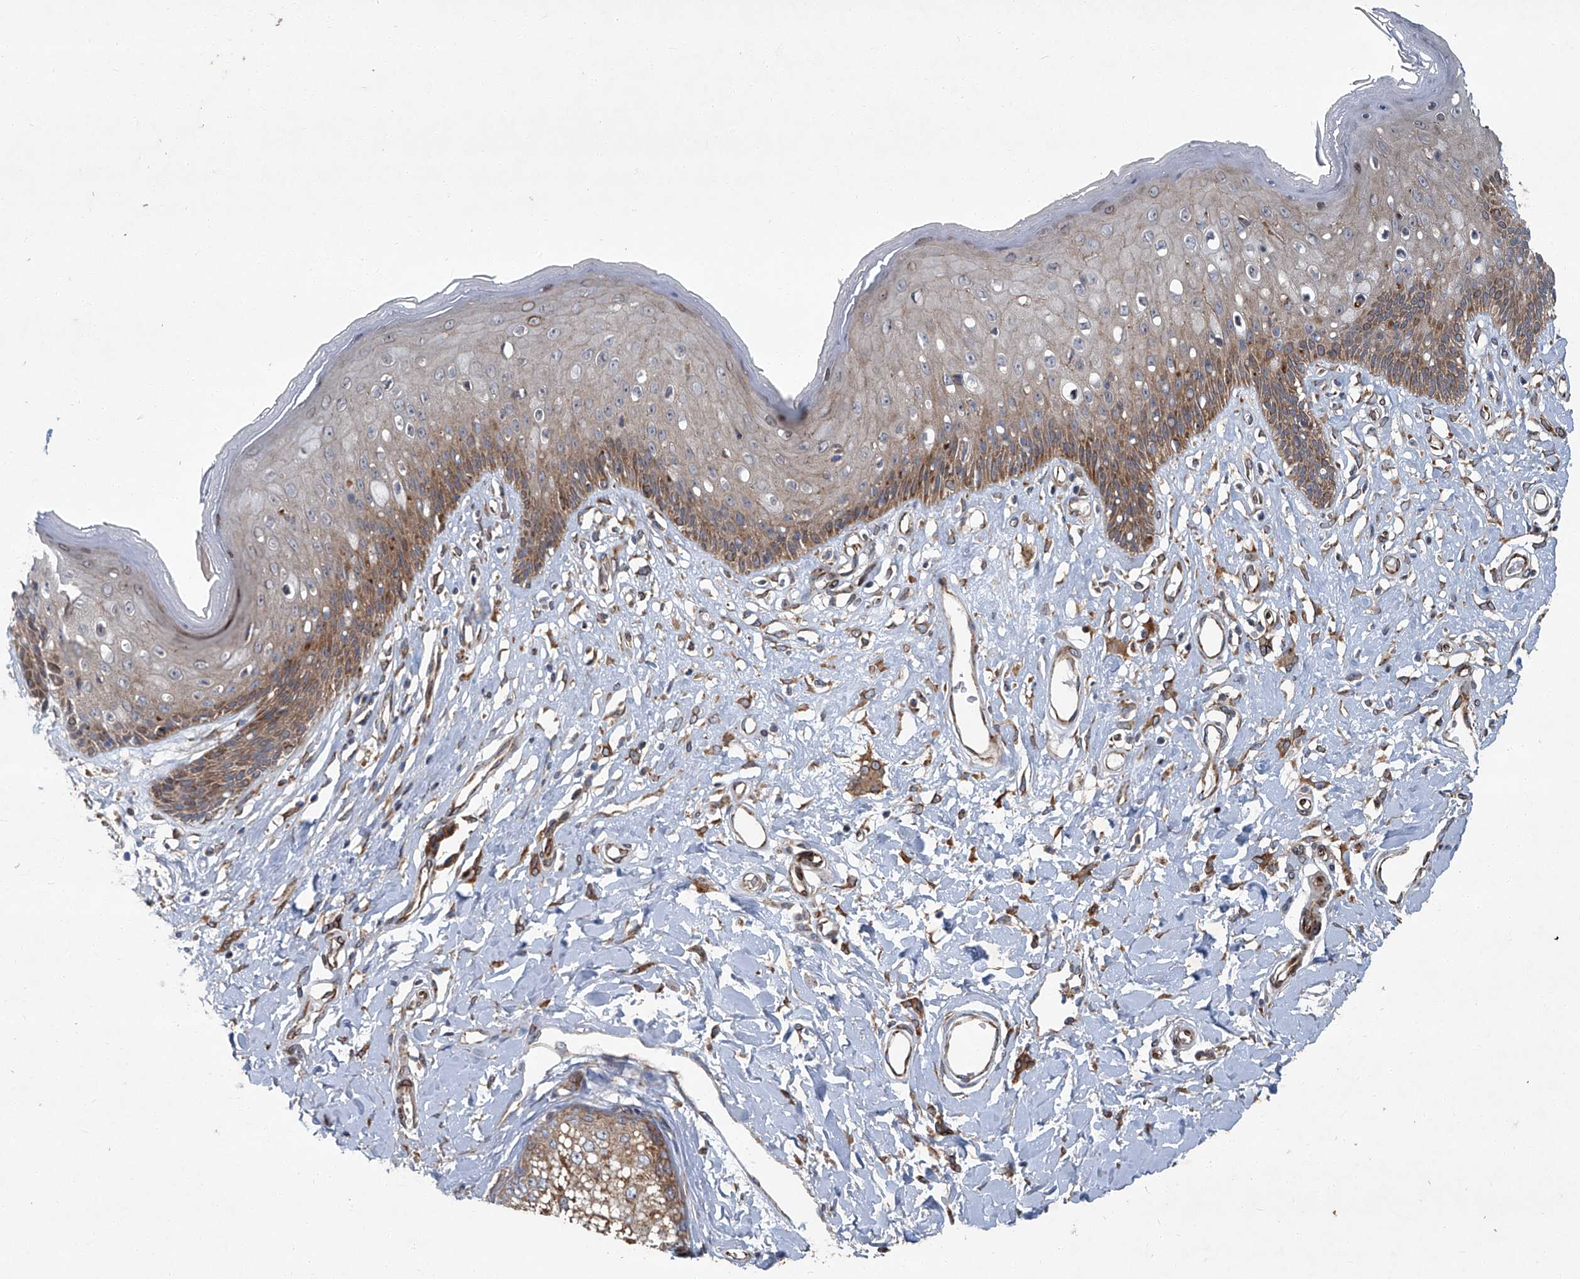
{"staining": {"intensity": "moderate", "quantity": "25%-75%", "location": "cytoplasmic/membranous"}, "tissue": "skin", "cell_type": "Epidermal cells", "image_type": "normal", "snomed": [{"axis": "morphology", "description": "Normal tissue, NOS"}, {"axis": "morphology", "description": "Squamous cell carcinoma, NOS"}, {"axis": "topography", "description": "Vulva"}], "caption": "A photomicrograph of human skin stained for a protein displays moderate cytoplasmic/membranous brown staining in epidermal cells.", "gene": "GPR132", "patient": {"sex": "female", "age": 85}}